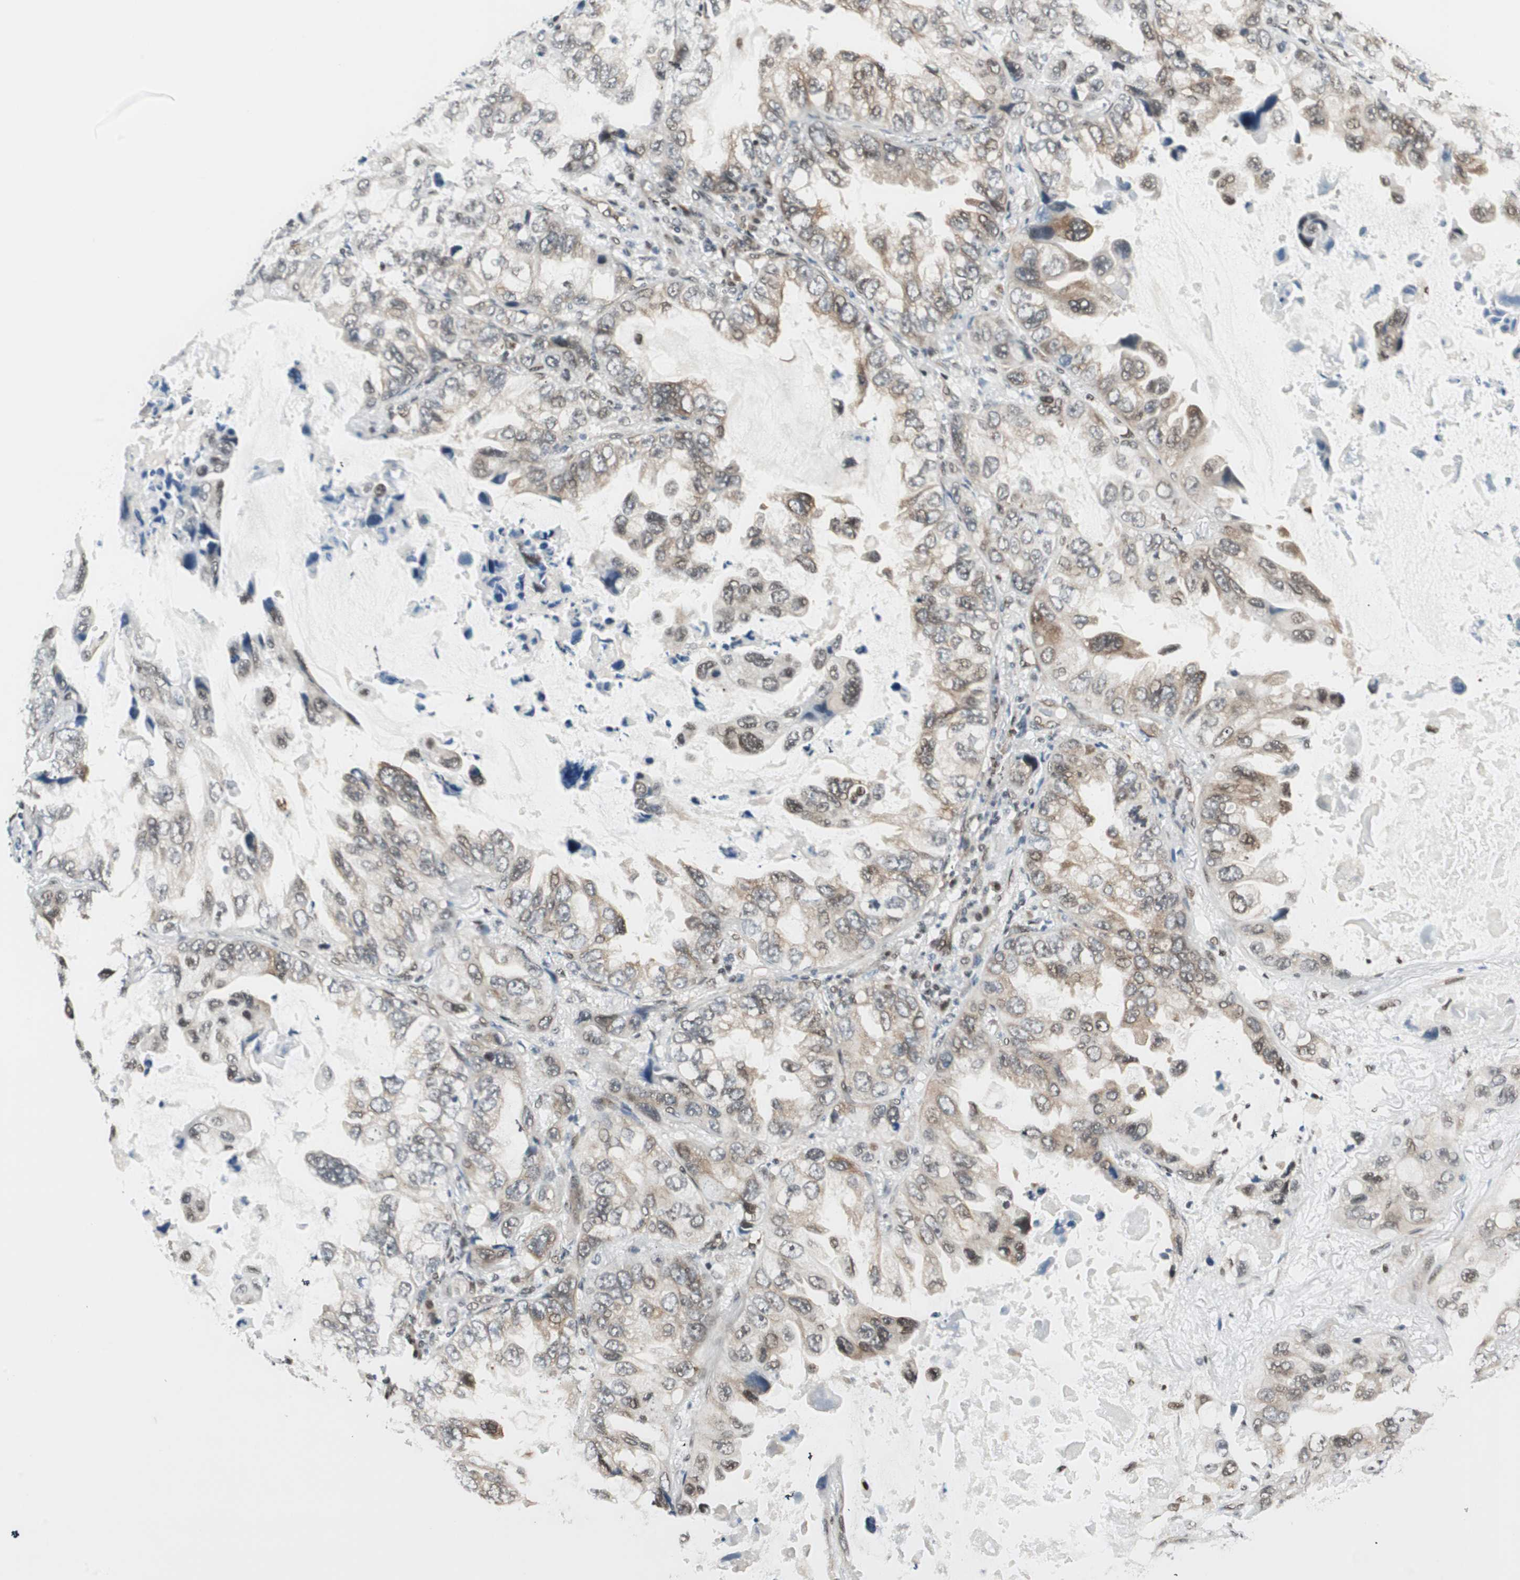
{"staining": {"intensity": "weak", "quantity": ">75%", "location": "cytoplasmic/membranous,nuclear"}, "tissue": "lung cancer", "cell_type": "Tumor cells", "image_type": "cancer", "snomed": [{"axis": "morphology", "description": "Squamous cell carcinoma, NOS"}, {"axis": "topography", "description": "Lung"}], "caption": "A micrograph showing weak cytoplasmic/membranous and nuclear positivity in about >75% of tumor cells in squamous cell carcinoma (lung), as visualized by brown immunohistochemical staining.", "gene": "ZBTB17", "patient": {"sex": "female", "age": 73}}